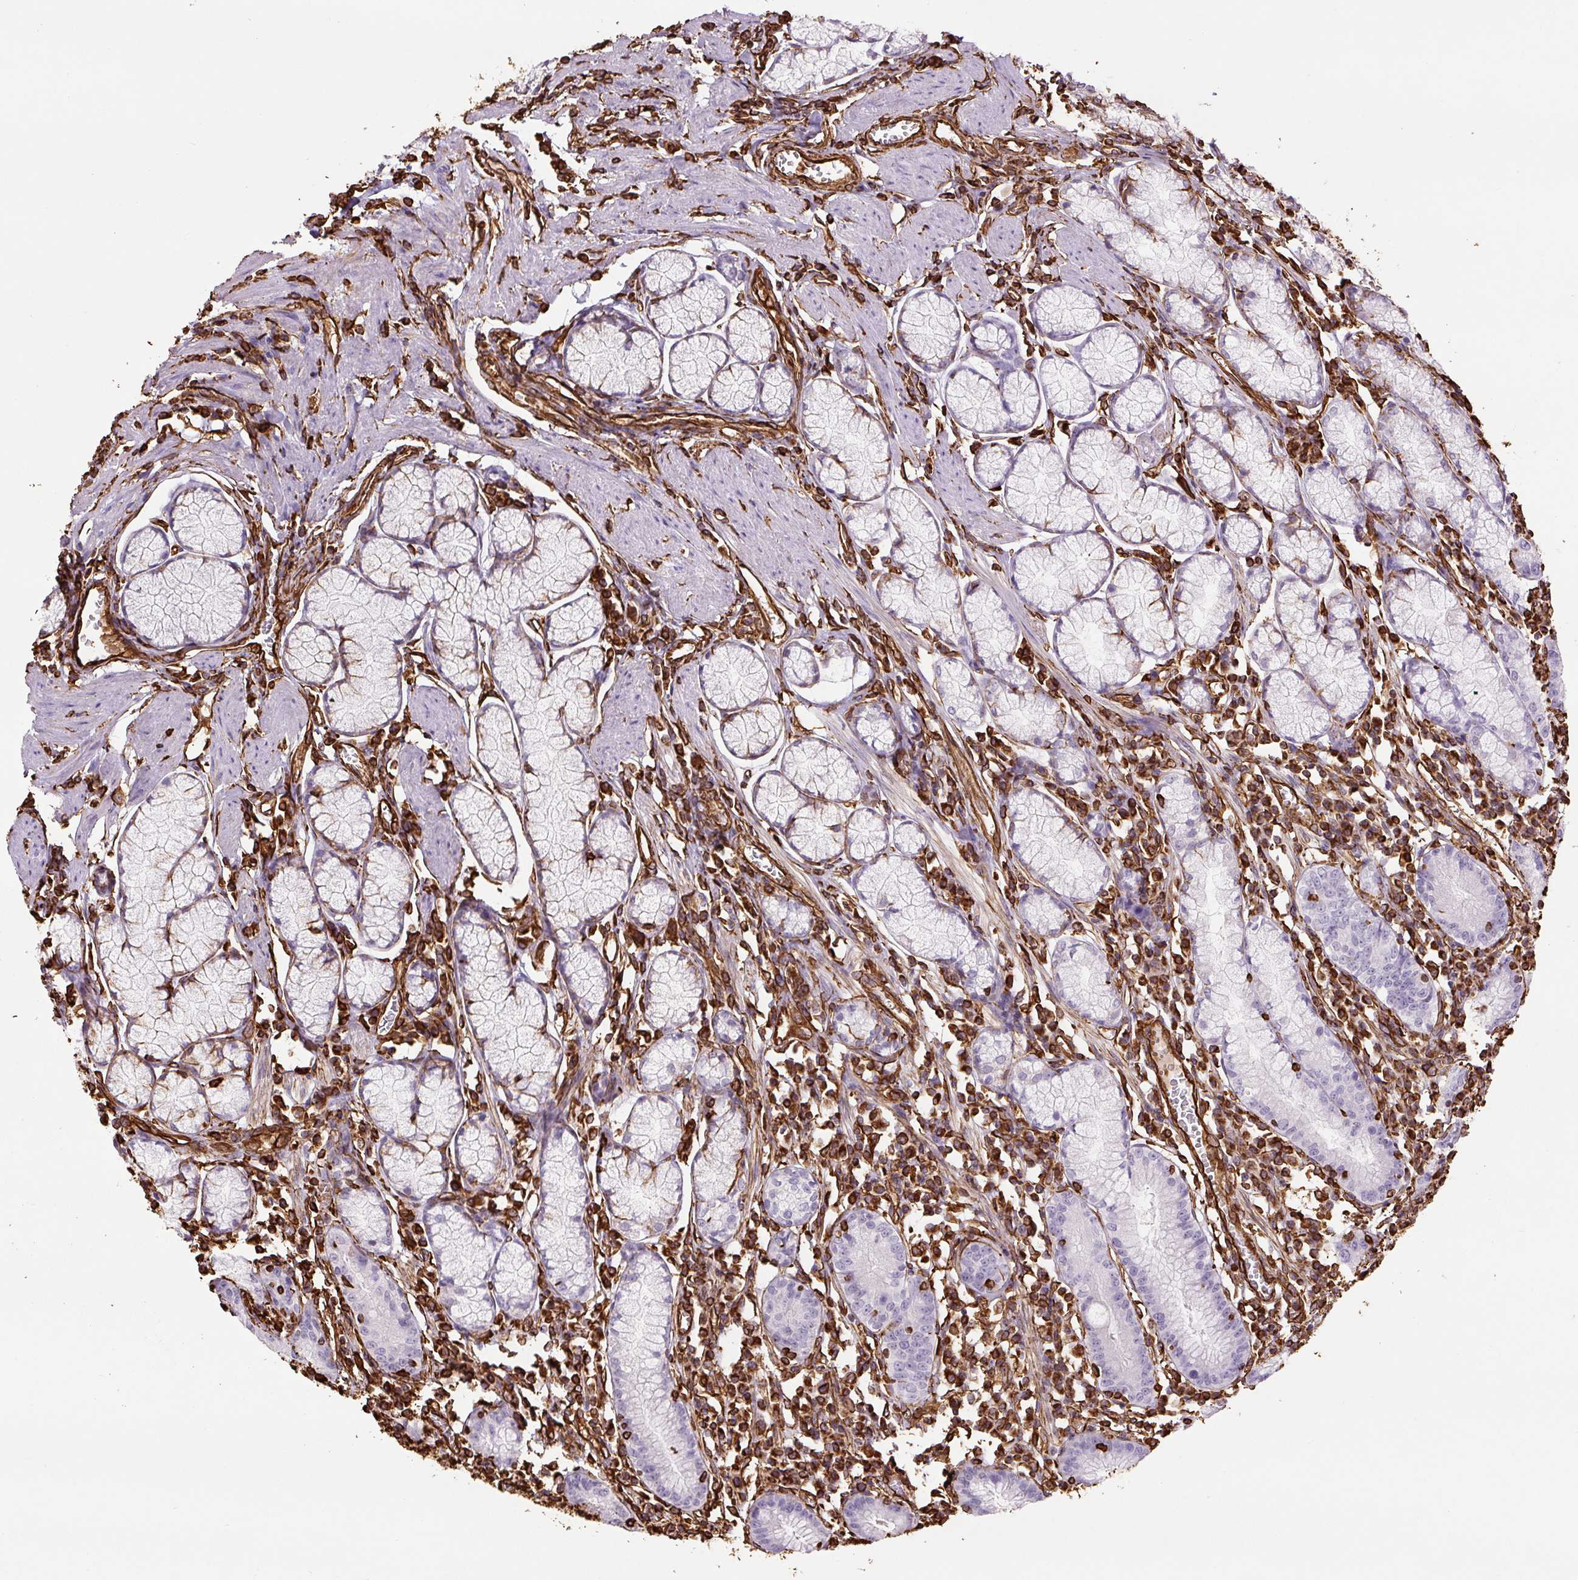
{"staining": {"intensity": "negative", "quantity": "none", "location": "none"}, "tissue": "stomach", "cell_type": "Glandular cells", "image_type": "normal", "snomed": [{"axis": "morphology", "description": "Normal tissue, NOS"}, {"axis": "topography", "description": "Stomach"}], "caption": "This is a histopathology image of immunohistochemistry (IHC) staining of benign stomach, which shows no staining in glandular cells. The staining is performed using DAB brown chromogen with nuclei counter-stained in using hematoxylin.", "gene": "VIM", "patient": {"sex": "male", "age": 55}}